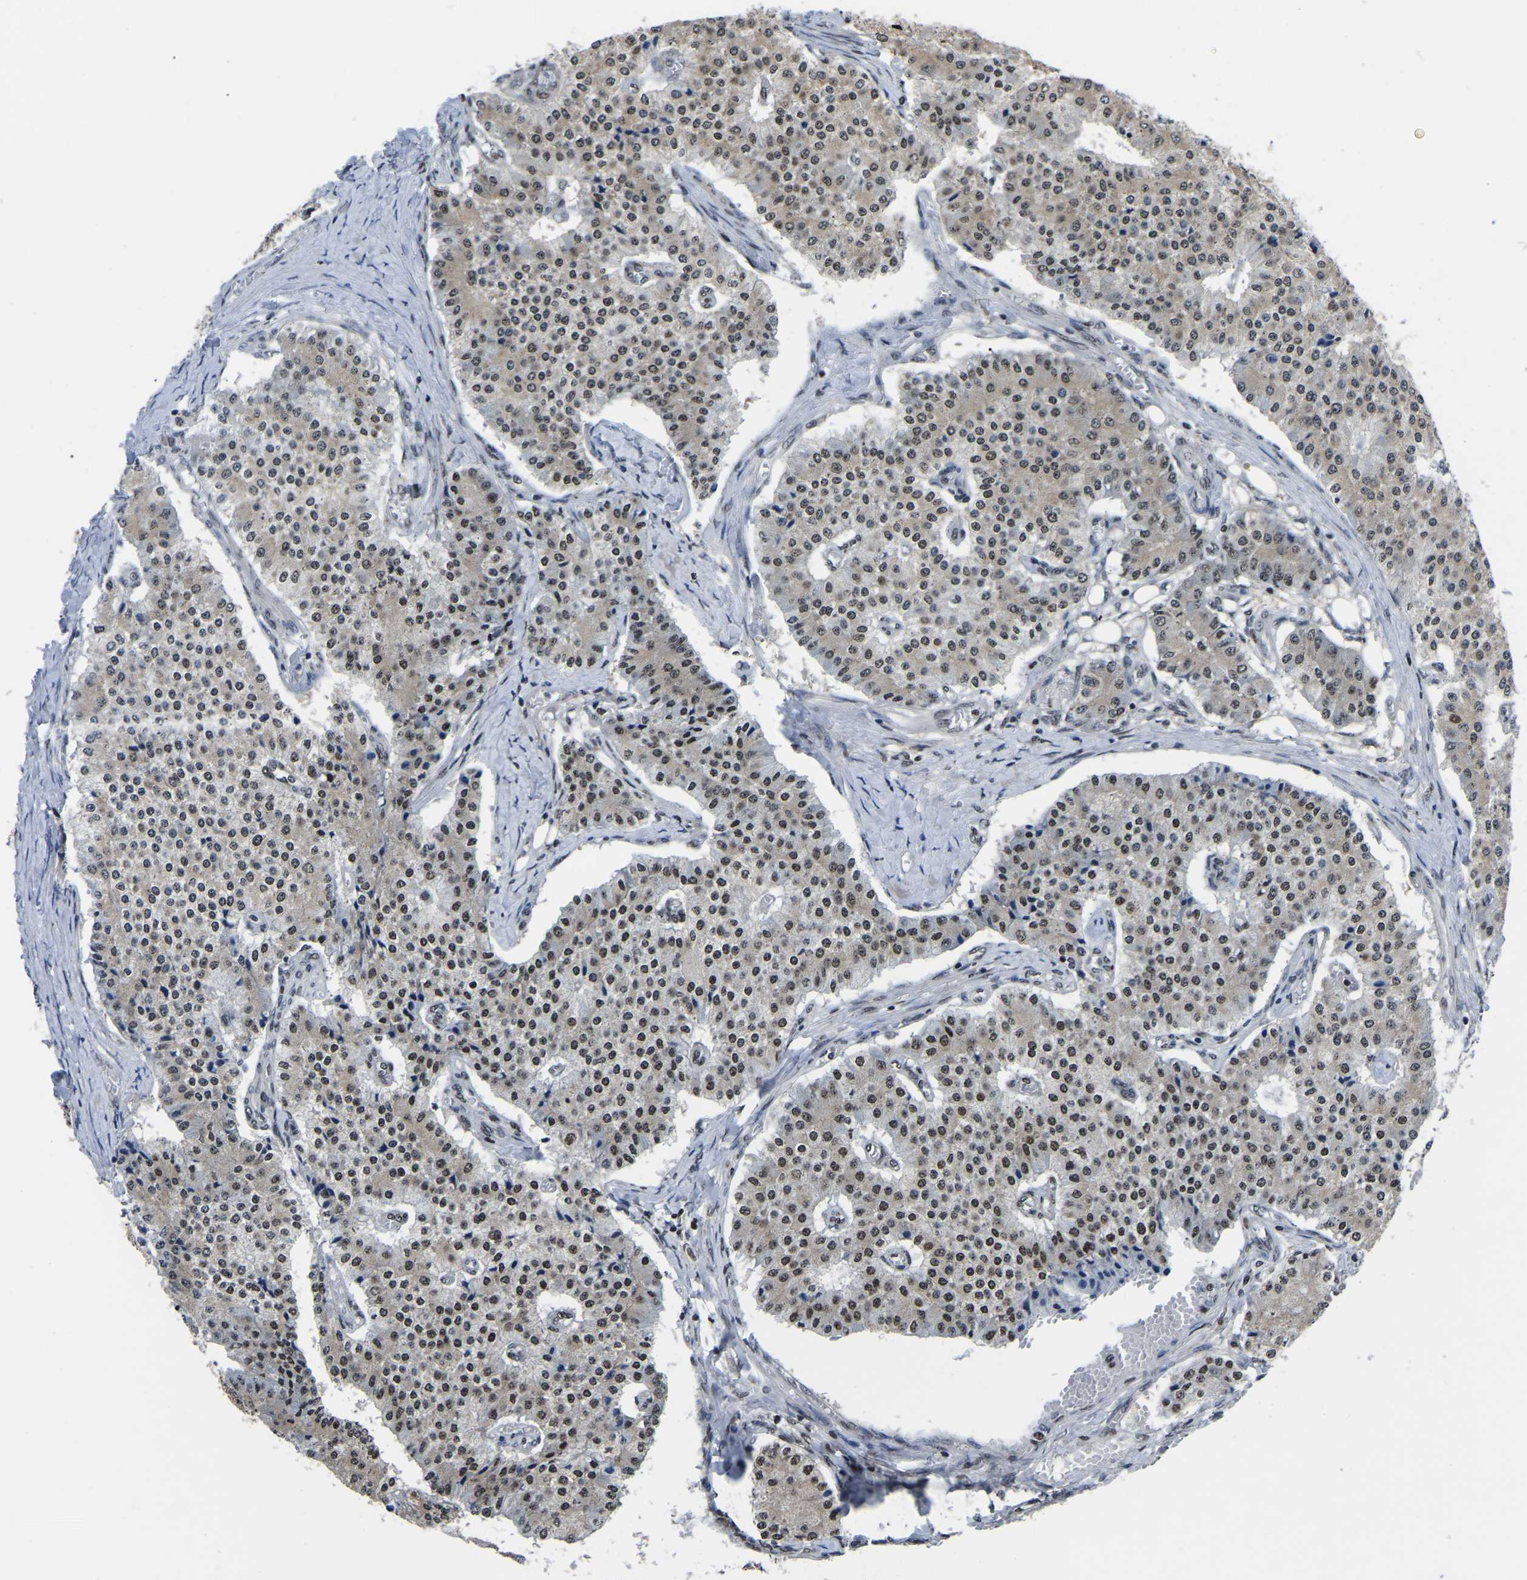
{"staining": {"intensity": "moderate", "quantity": ">75%", "location": "nuclear"}, "tissue": "carcinoid", "cell_type": "Tumor cells", "image_type": "cancer", "snomed": [{"axis": "morphology", "description": "Carcinoid, malignant, NOS"}, {"axis": "topography", "description": "Colon"}], "caption": "Protein expression by IHC displays moderate nuclear staining in about >75% of tumor cells in carcinoid (malignant).", "gene": "TRIM35", "patient": {"sex": "female", "age": 52}}